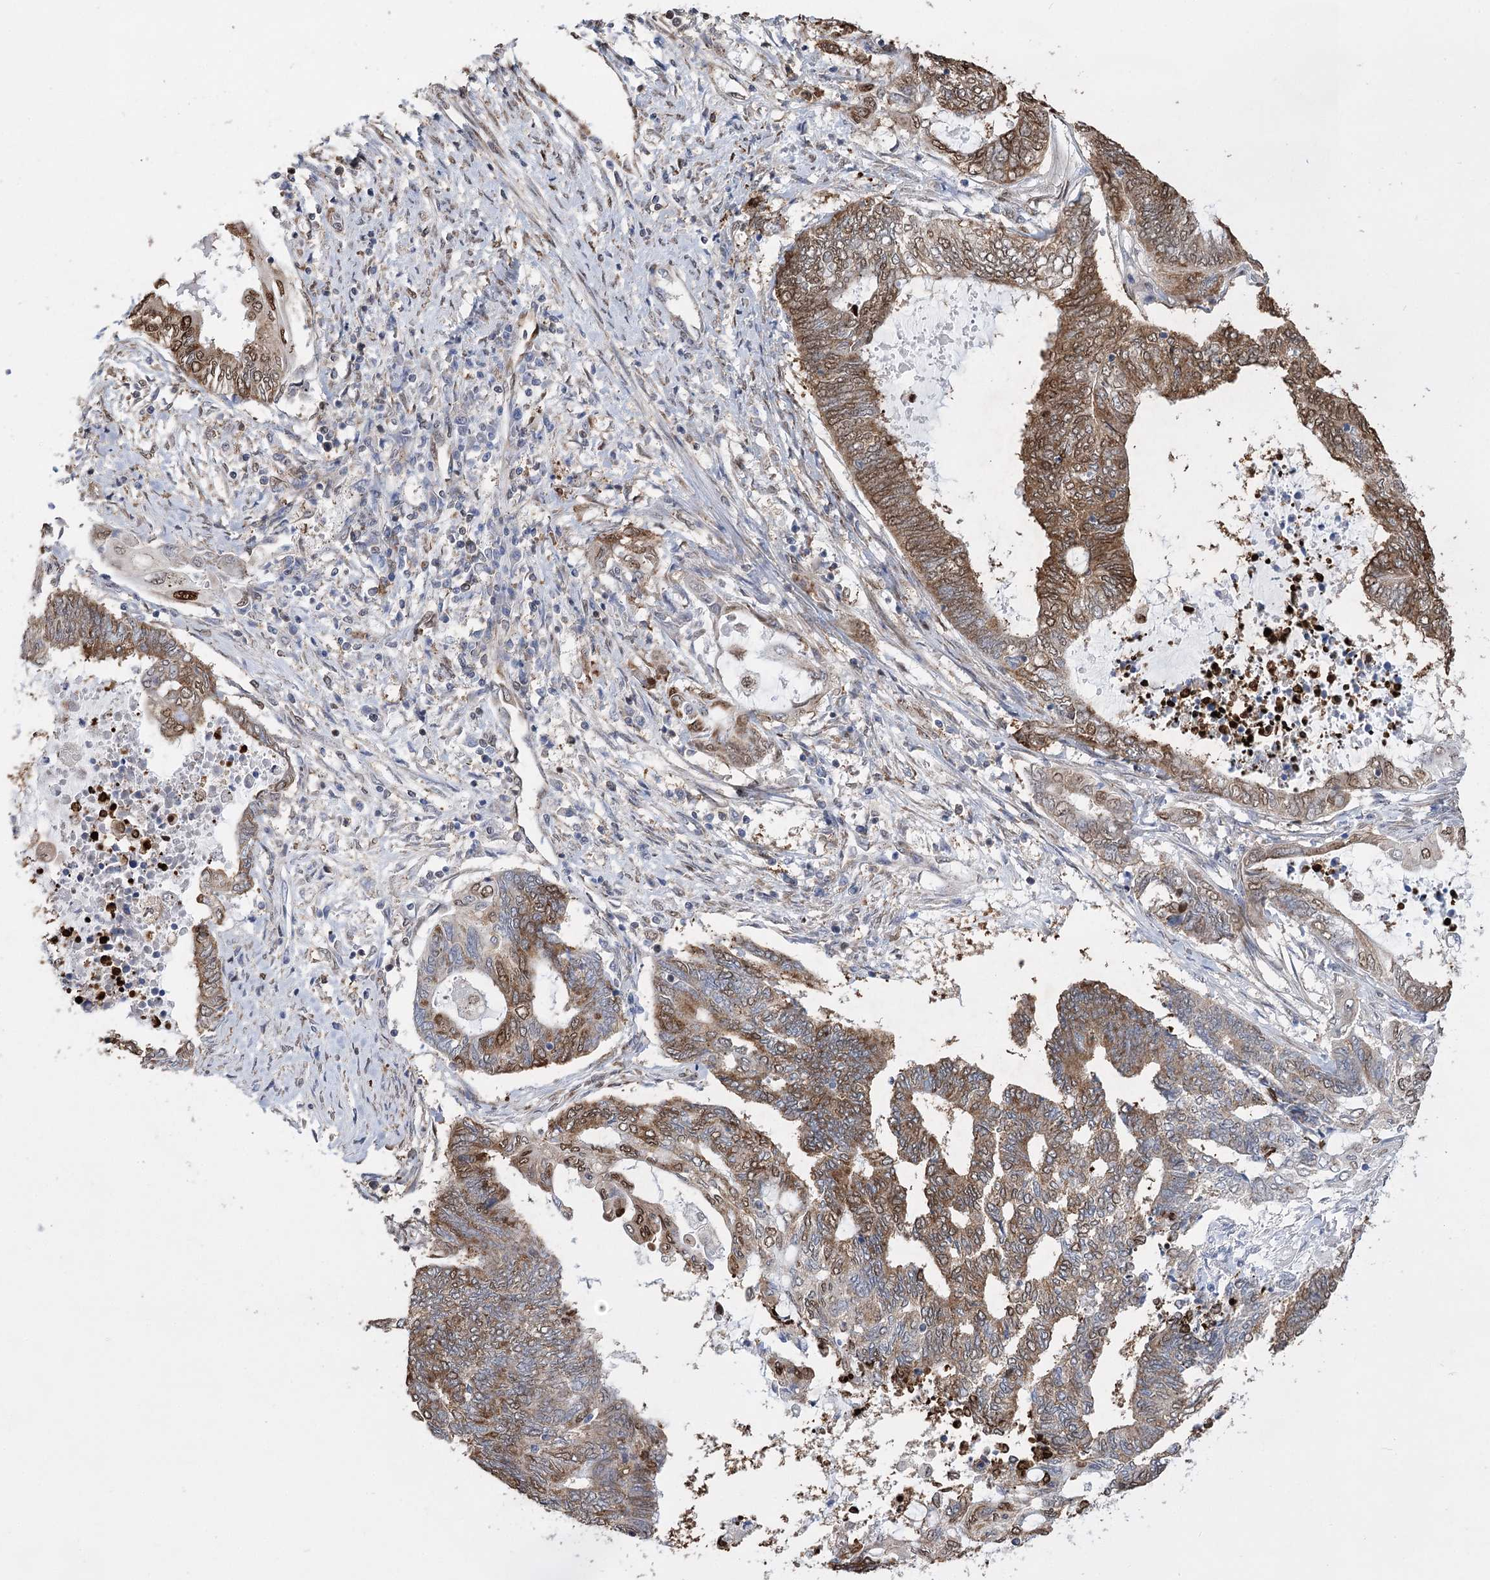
{"staining": {"intensity": "moderate", "quantity": ">75%", "location": "cytoplasmic/membranous,nuclear"}, "tissue": "endometrial cancer", "cell_type": "Tumor cells", "image_type": "cancer", "snomed": [{"axis": "morphology", "description": "Adenocarcinoma, NOS"}, {"axis": "topography", "description": "Uterus"}, {"axis": "topography", "description": "Endometrium"}], "caption": "Endometrial cancer stained for a protein demonstrates moderate cytoplasmic/membranous and nuclear positivity in tumor cells. The staining was performed using DAB to visualize the protein expression in brown, while the nuclei were stained in blue with hematoxylin (Magnification: 20x).", "gene": "NFU1", "patient": {"sex": "female", "age": 70}}